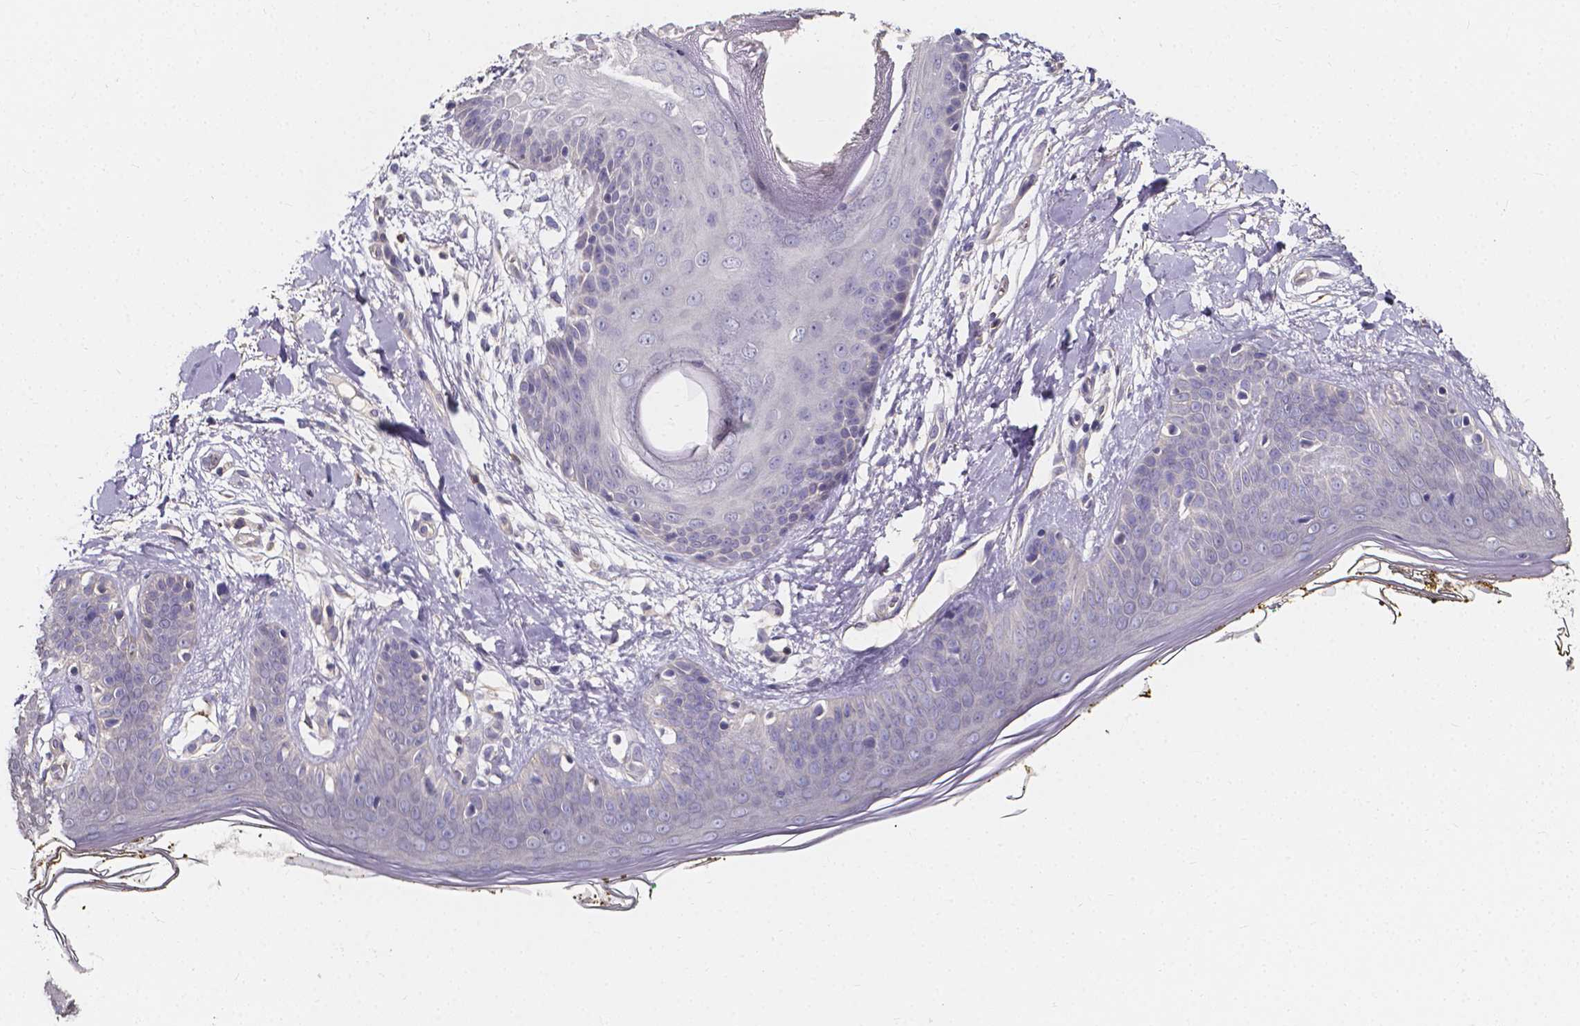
{"staining": {"intensity": "negative", "quantity": "none", "location": "none"}, "tissue": "skin", "cell_type": "Fibroblasts", "image_type": "normal", "snomed": [{"axis": "morphology", "description": "Normal tissue, NOS"}, {"axis": "topography", "description": "Skin"}], "caption": "DAB (3,3'-diaminobenzidine) immunohistochemical staining of normal human skin shows no significant expression in fibroblasts.", "gene": "THEMIS", "patient": {"sex": "female", "age": 34}}